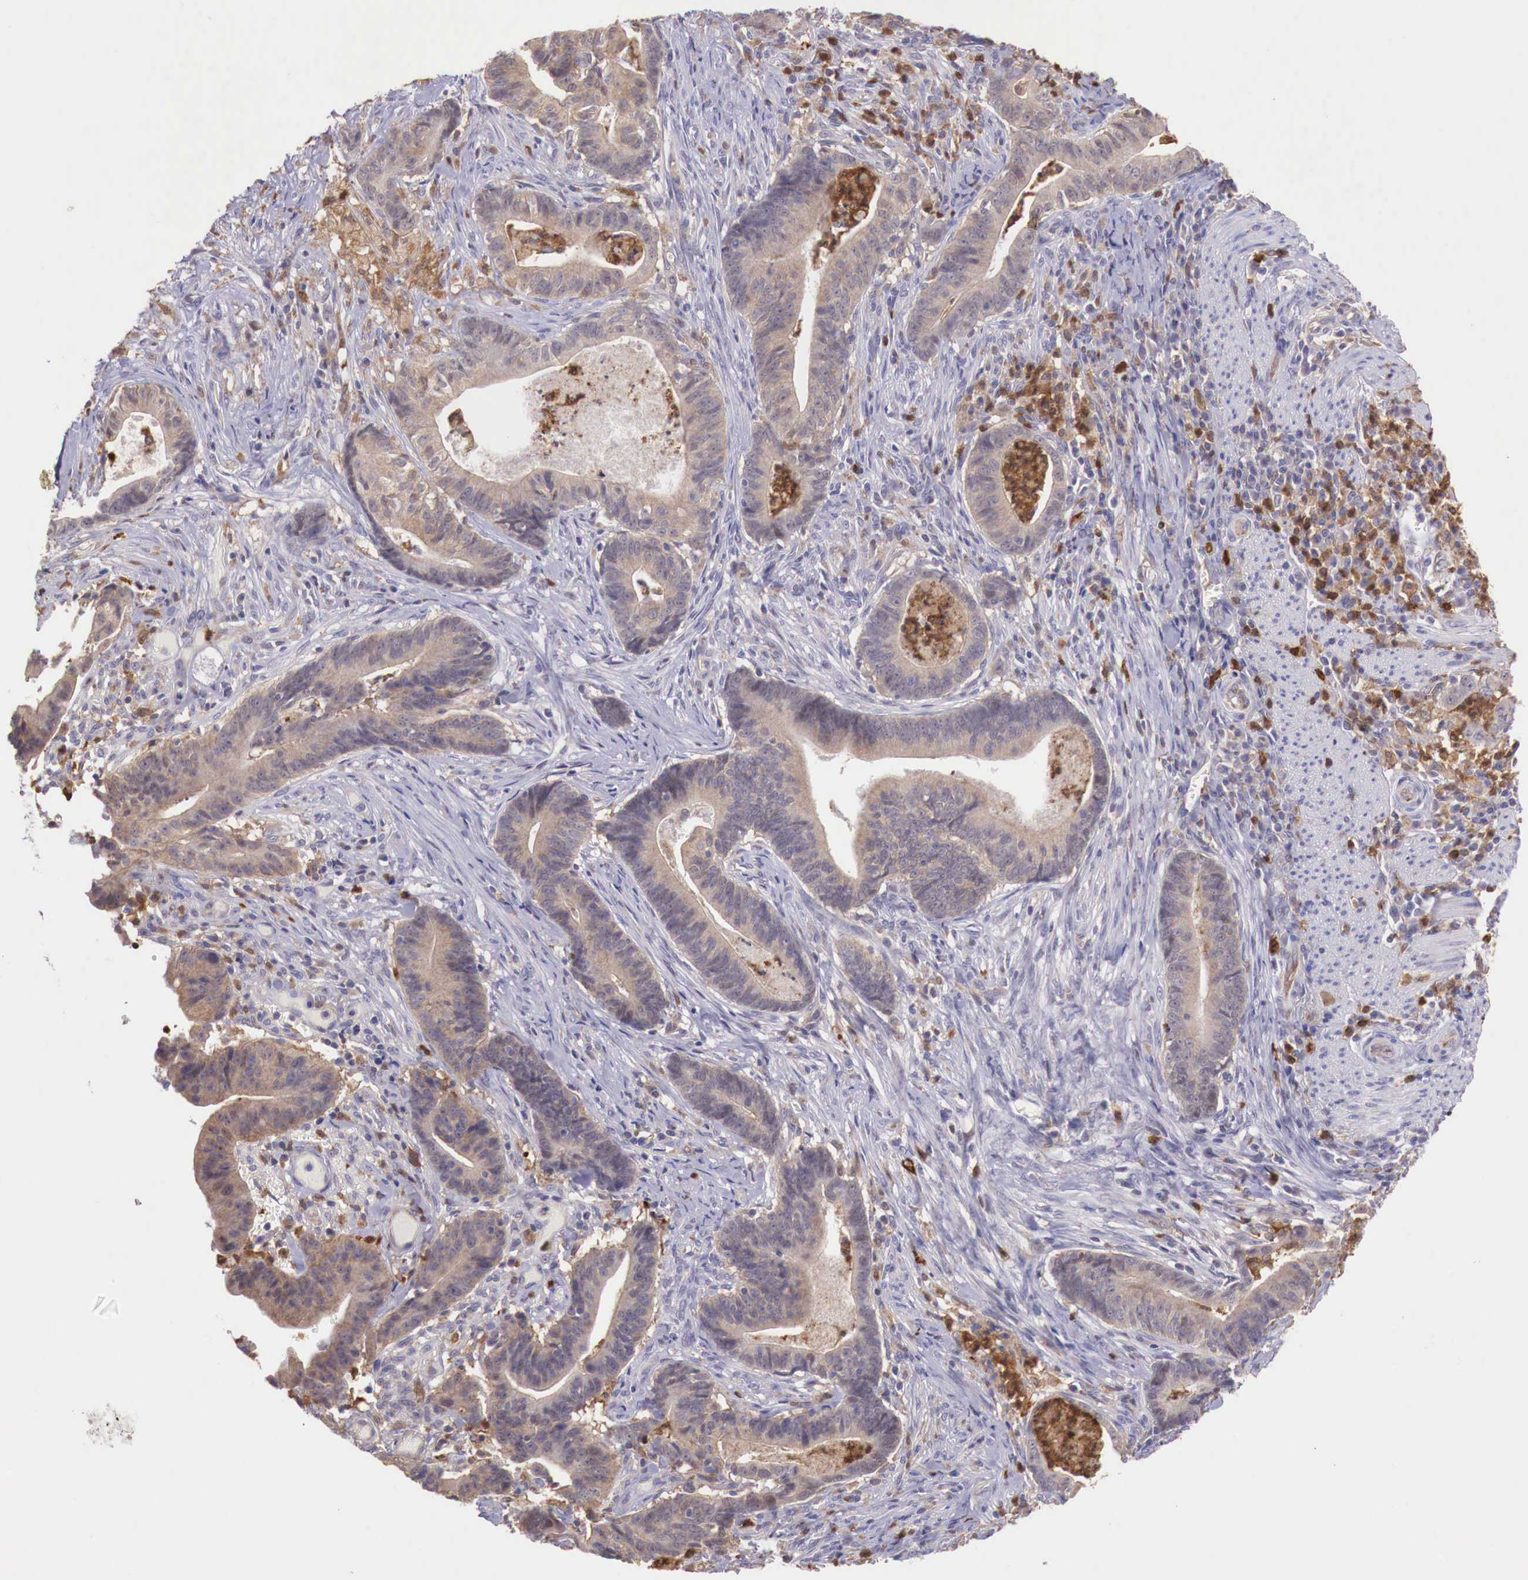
{"staining": {"intensity": "weak", "quantity": ">75%", "location": "cytoplasmic/membranous"}, "tissue": "stomach cancer", "cell_type": "Tumor cells", "image_type": "cancer", "snomed": [{"axis": "morphology", "description": "Adenocarcinoma, NOS"}, {"axis": "topography", "description": "Stomach, lower"}], "caption": "This photomicrograph displays immunohistochemistry (IHC) staining of adenocarcinoma (stomach), with low weak cytoplasmic/membranous expression in approximately >75% of tumor cells.", "gene": "GAB2", "patient": {"sex": "female", "age": 86}}